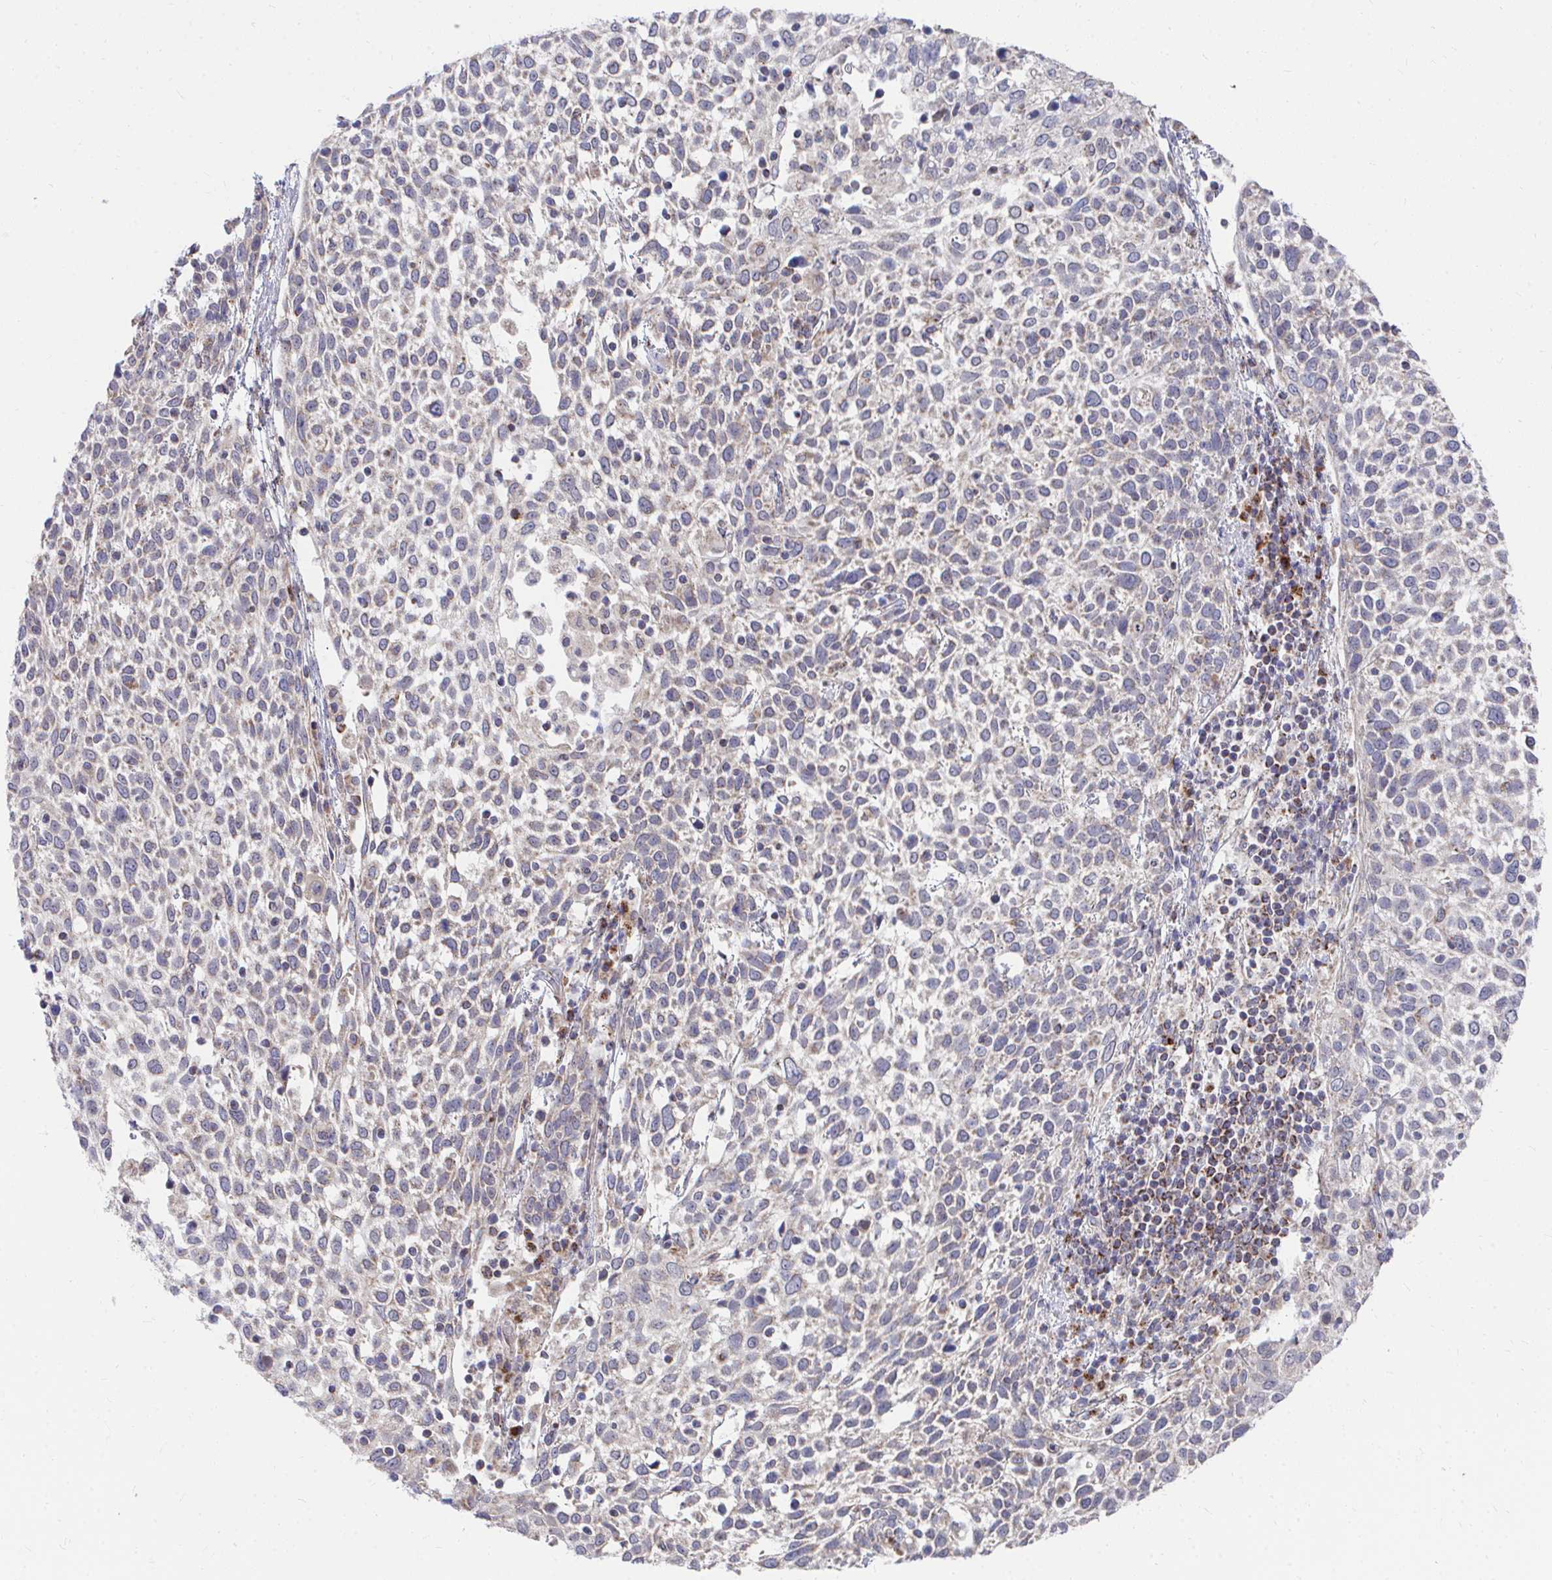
{"staining": {"intensity": "weak", "quantity": "<25%", "location": "cytoplasmic/membranous"}, "tissue": "cervical cancer", "cell_type": "Tumor cells", "image_type": "cancer", "snomed": [{"axis": "morphology", "description": "Squamous cell carcinoma, NOS"}, {"axis": "topography", "description": "Cervix"}], "caption": "The micrograph demonstrates no significant positivity in tumor cells of squamous cell carcinoma (cervical).", "gene": "PEX3", "patient": {"sex": "female", "age": 61}}